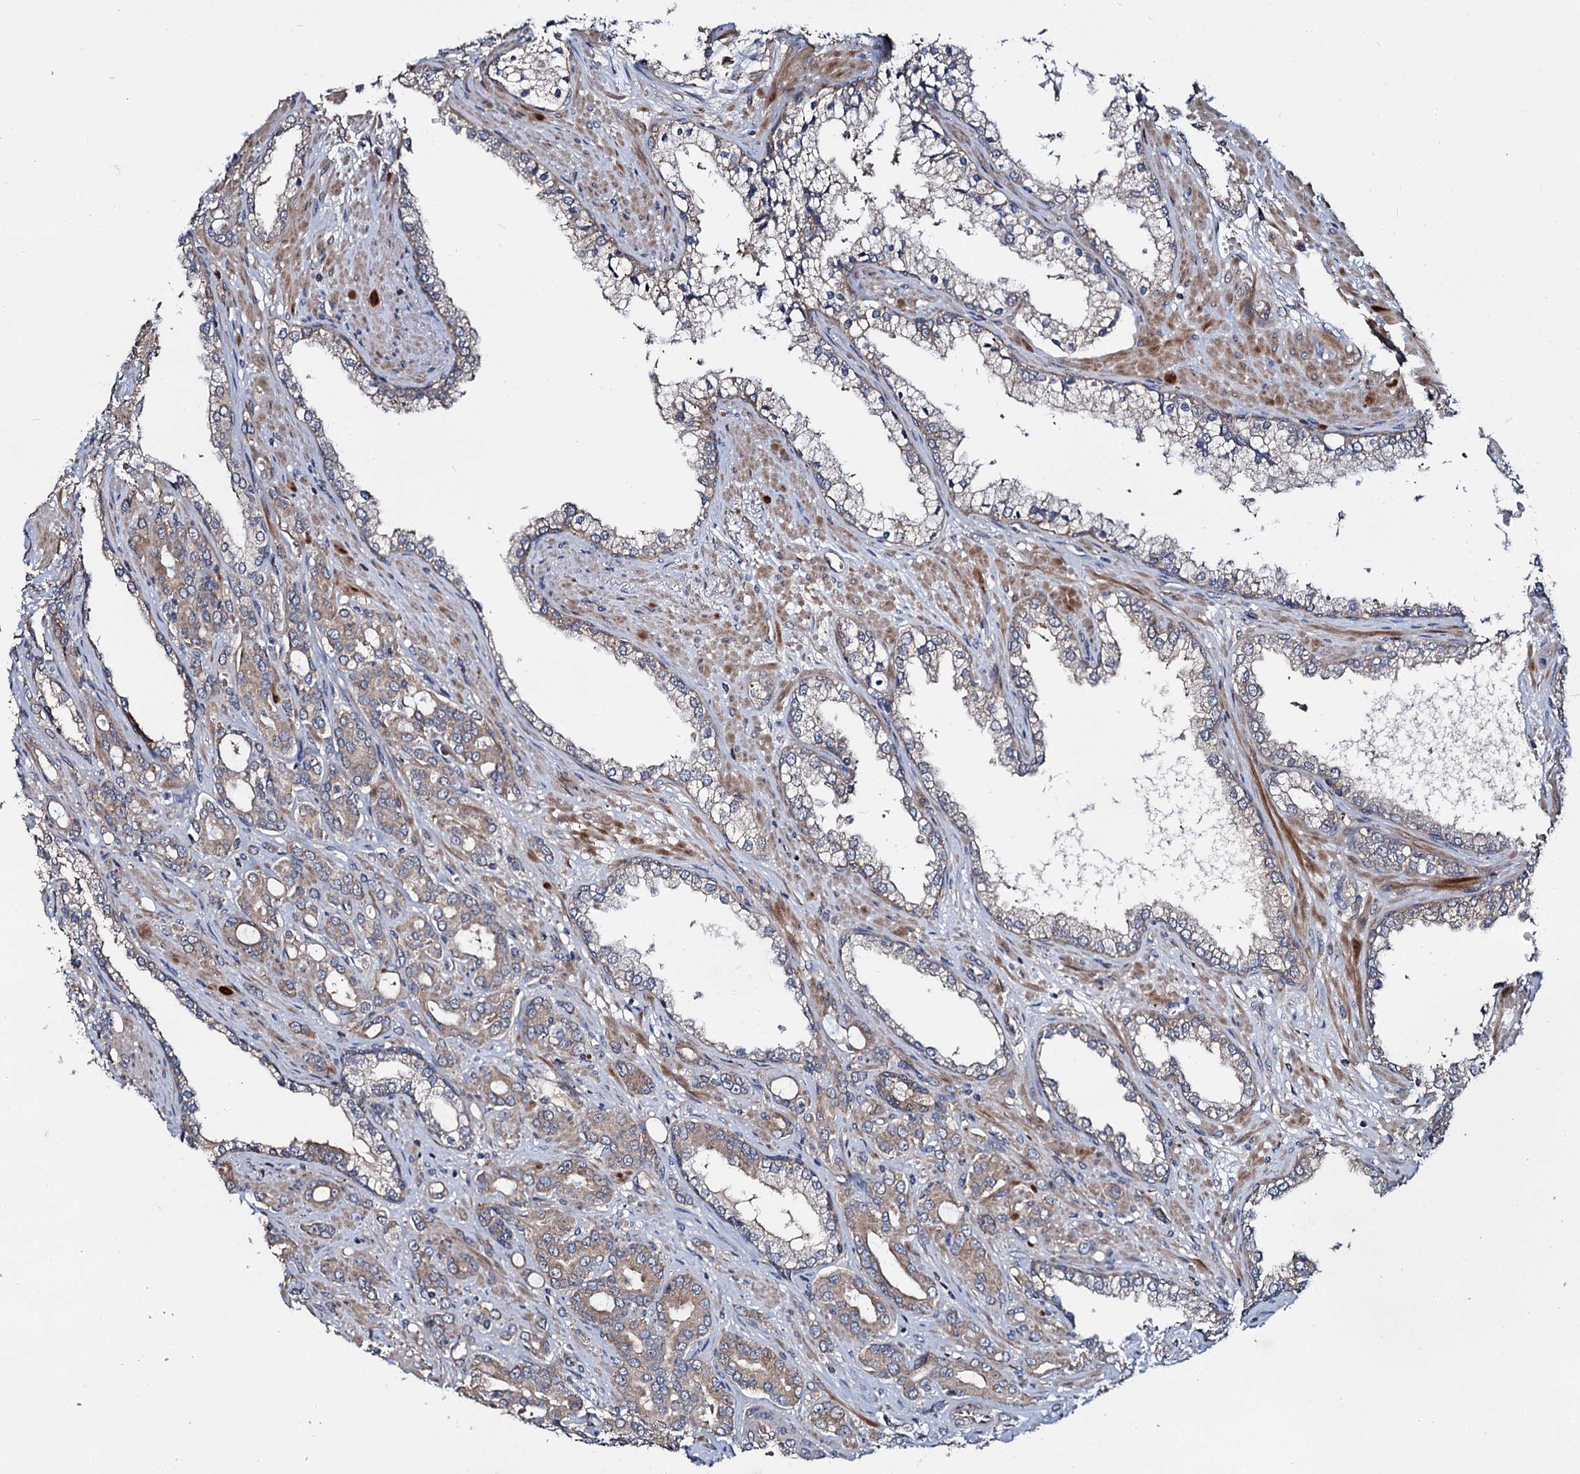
{"staining": {"intensity": "moderate", "quantity": "25%-75%", "location": "cytoplasmic/membranous"}, "tissue": "prostate cancer", "cell_type": "Tumor cells", "image_type": "cancer", "snomed": [{"axis": "morphology", "description": "Adenocarcinoma, High grade"}, {"axis": "topography", "description": "Prostate"}], "caption": "A high-resolution micrograph shows immunohistochemistry staining of adenocarcinoma (high-grade) (prostate), which displays moderate cytoplasmic/membranous positivity in about 25%-75% of tumor cells. (DAB (3,3'-diaminobenzidine) IHC, brown staining for protein, blue staining for nuclei).", "gene": "CEP192", "patient": {"sex": "male", "age": 72}}